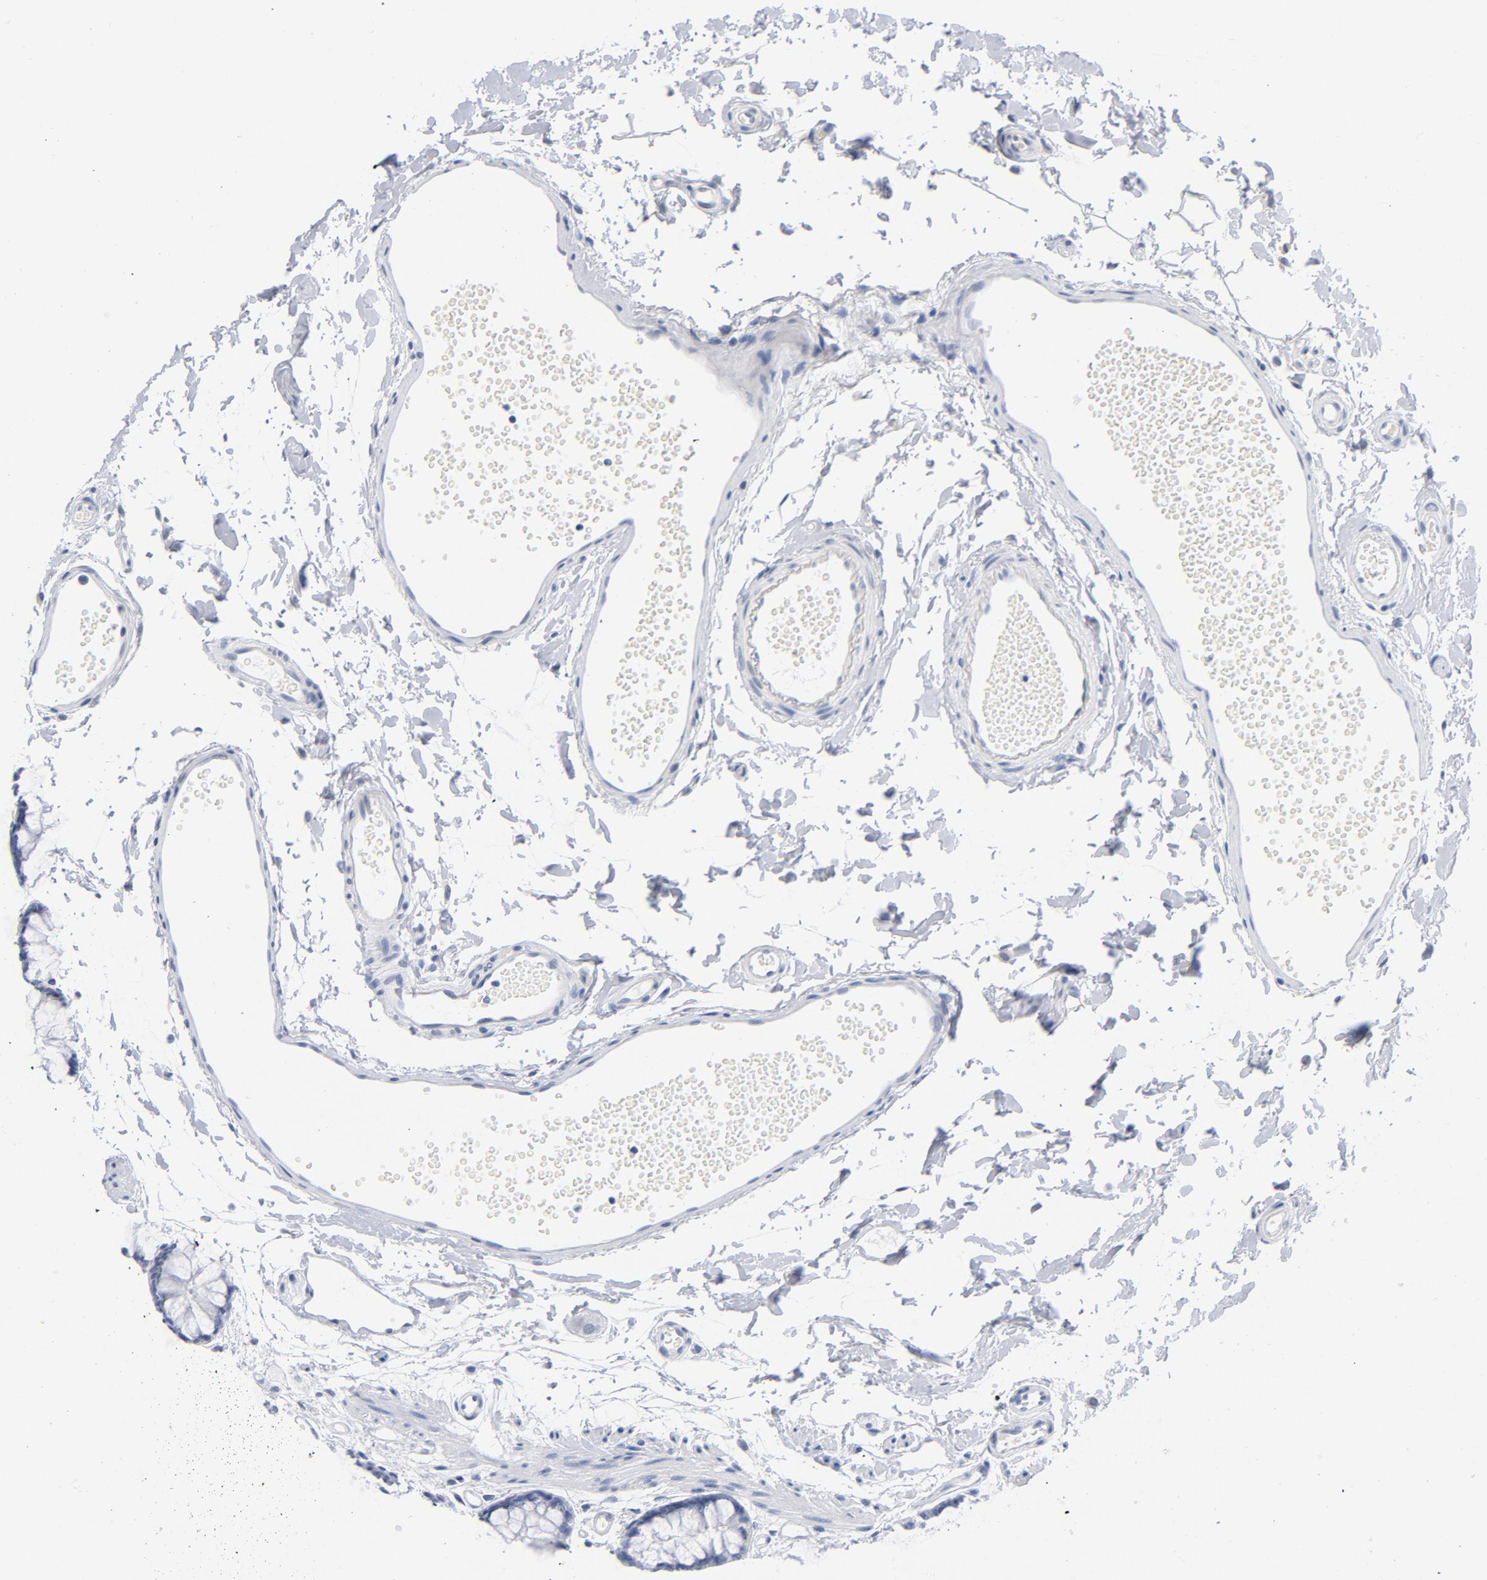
{"staining": {"intensity": "negative", "quantity": "none", "location": "none"}, "tissue": "rectum", "cell_type": "Glandular cells", "image_type": "normal", "snomed": [{"axis": "morphology", "description": "Normal tissue, NOS"}, {"axis": "topography", "description": "Rectum"}], "caption": "Rectum stained for a protein using immunohistochemistry reveals no staining glandular cells.", "gene": "RBM3", "patient": {"sex": "female", "age": 66}}